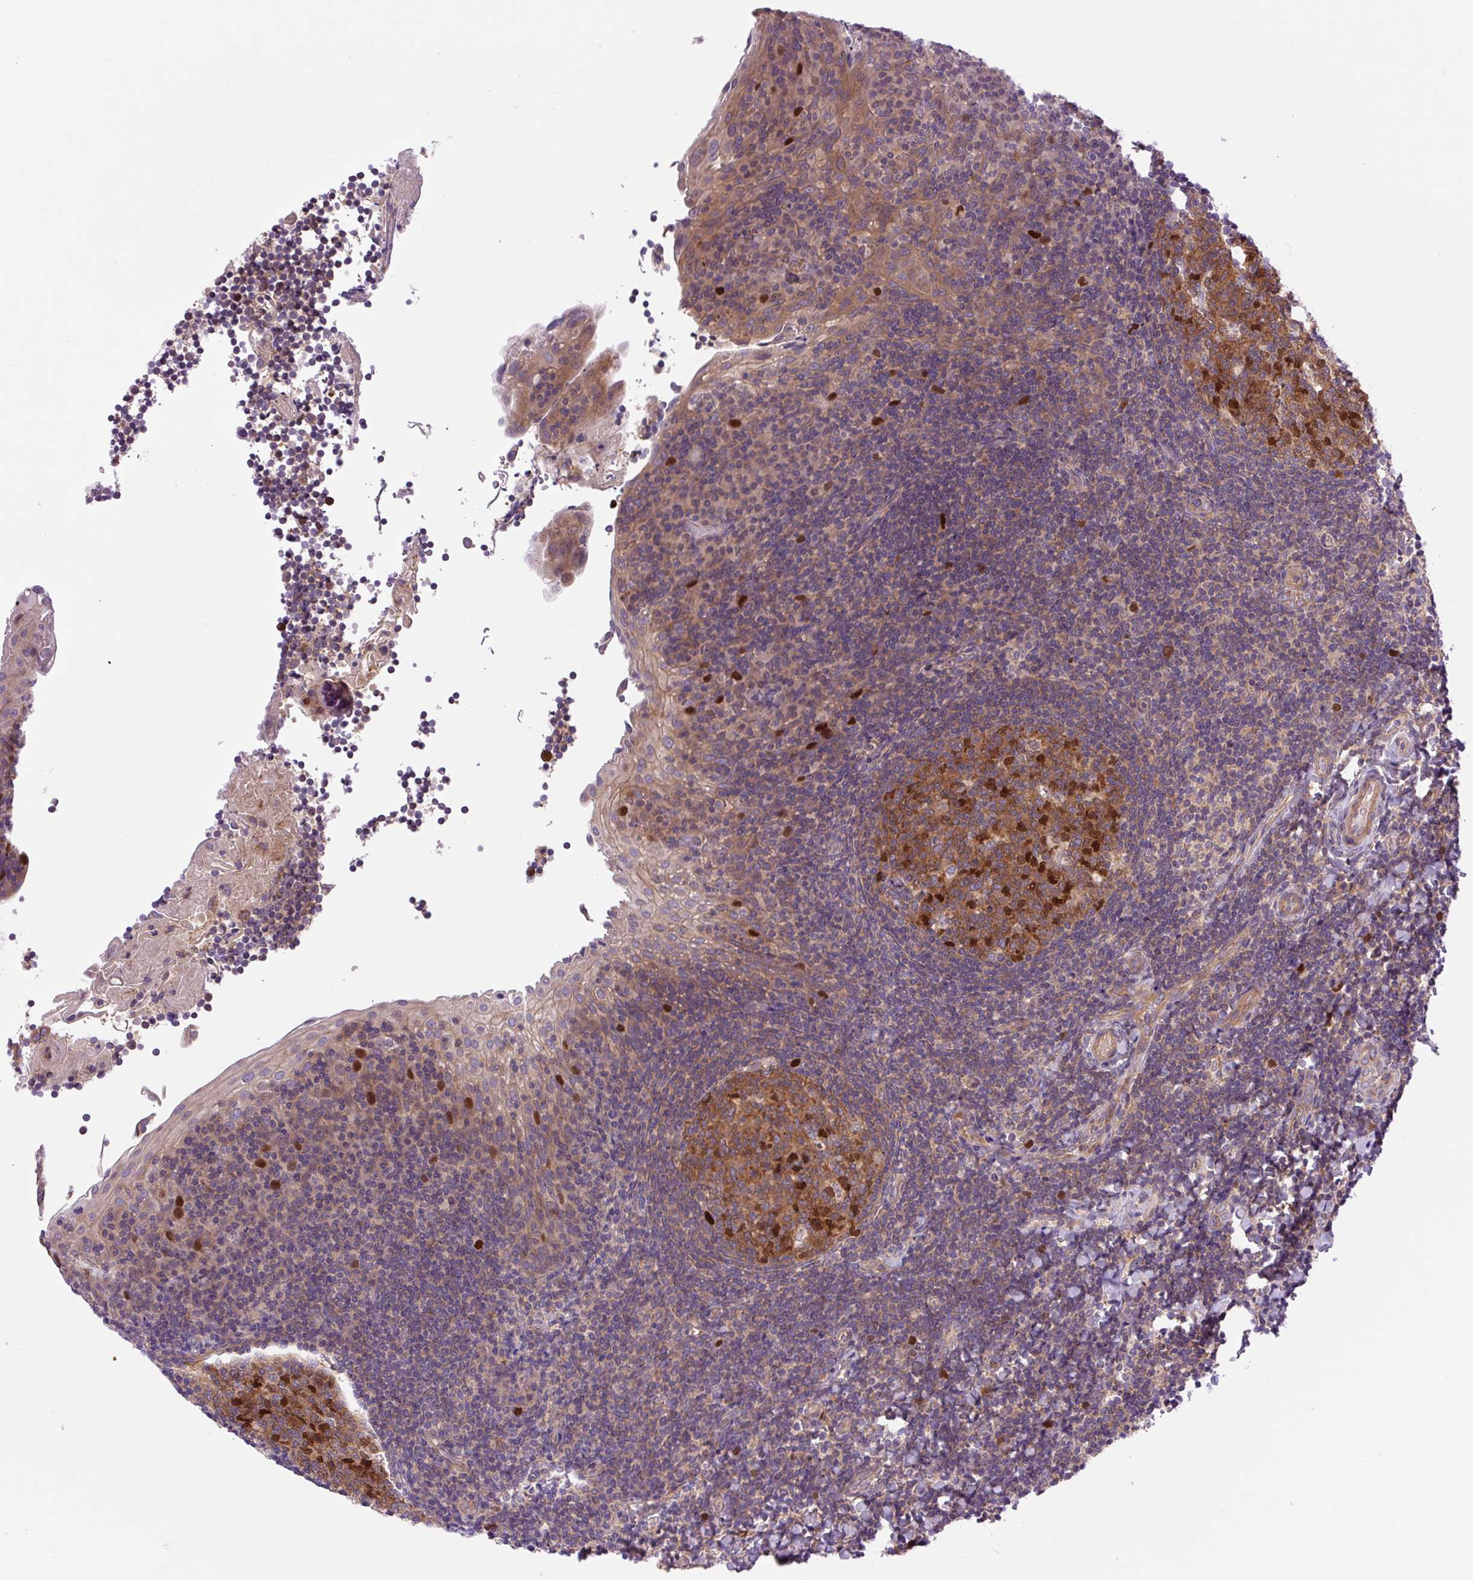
{"staining": {"intensity": "strong", "quantity": ">75%", "location": "cytoplasmic/membranous,nuclear"}, "tissue": "tonsil", "cell_type": "Germinal center cells", "image_type": "normal", "snomed": [{"axis": "morphology", "description": "Normal tissue, NOS"}, {"axis": "topography", "description": "Tonsil"}], "caption": "Immunohistochemical staining of benign human tonsil displays high levels of strong cytoplasmic/membranous,nuclear expression in about >75% of germinal center cells. (Stains: DAB (3,3'-diaminobenzidine) in brown, nuclei in blue, Microscopy: brightfield microscopy at high magnification).", "gene": "KIFC1", "patient": {"sex": "male", "age": 17}}